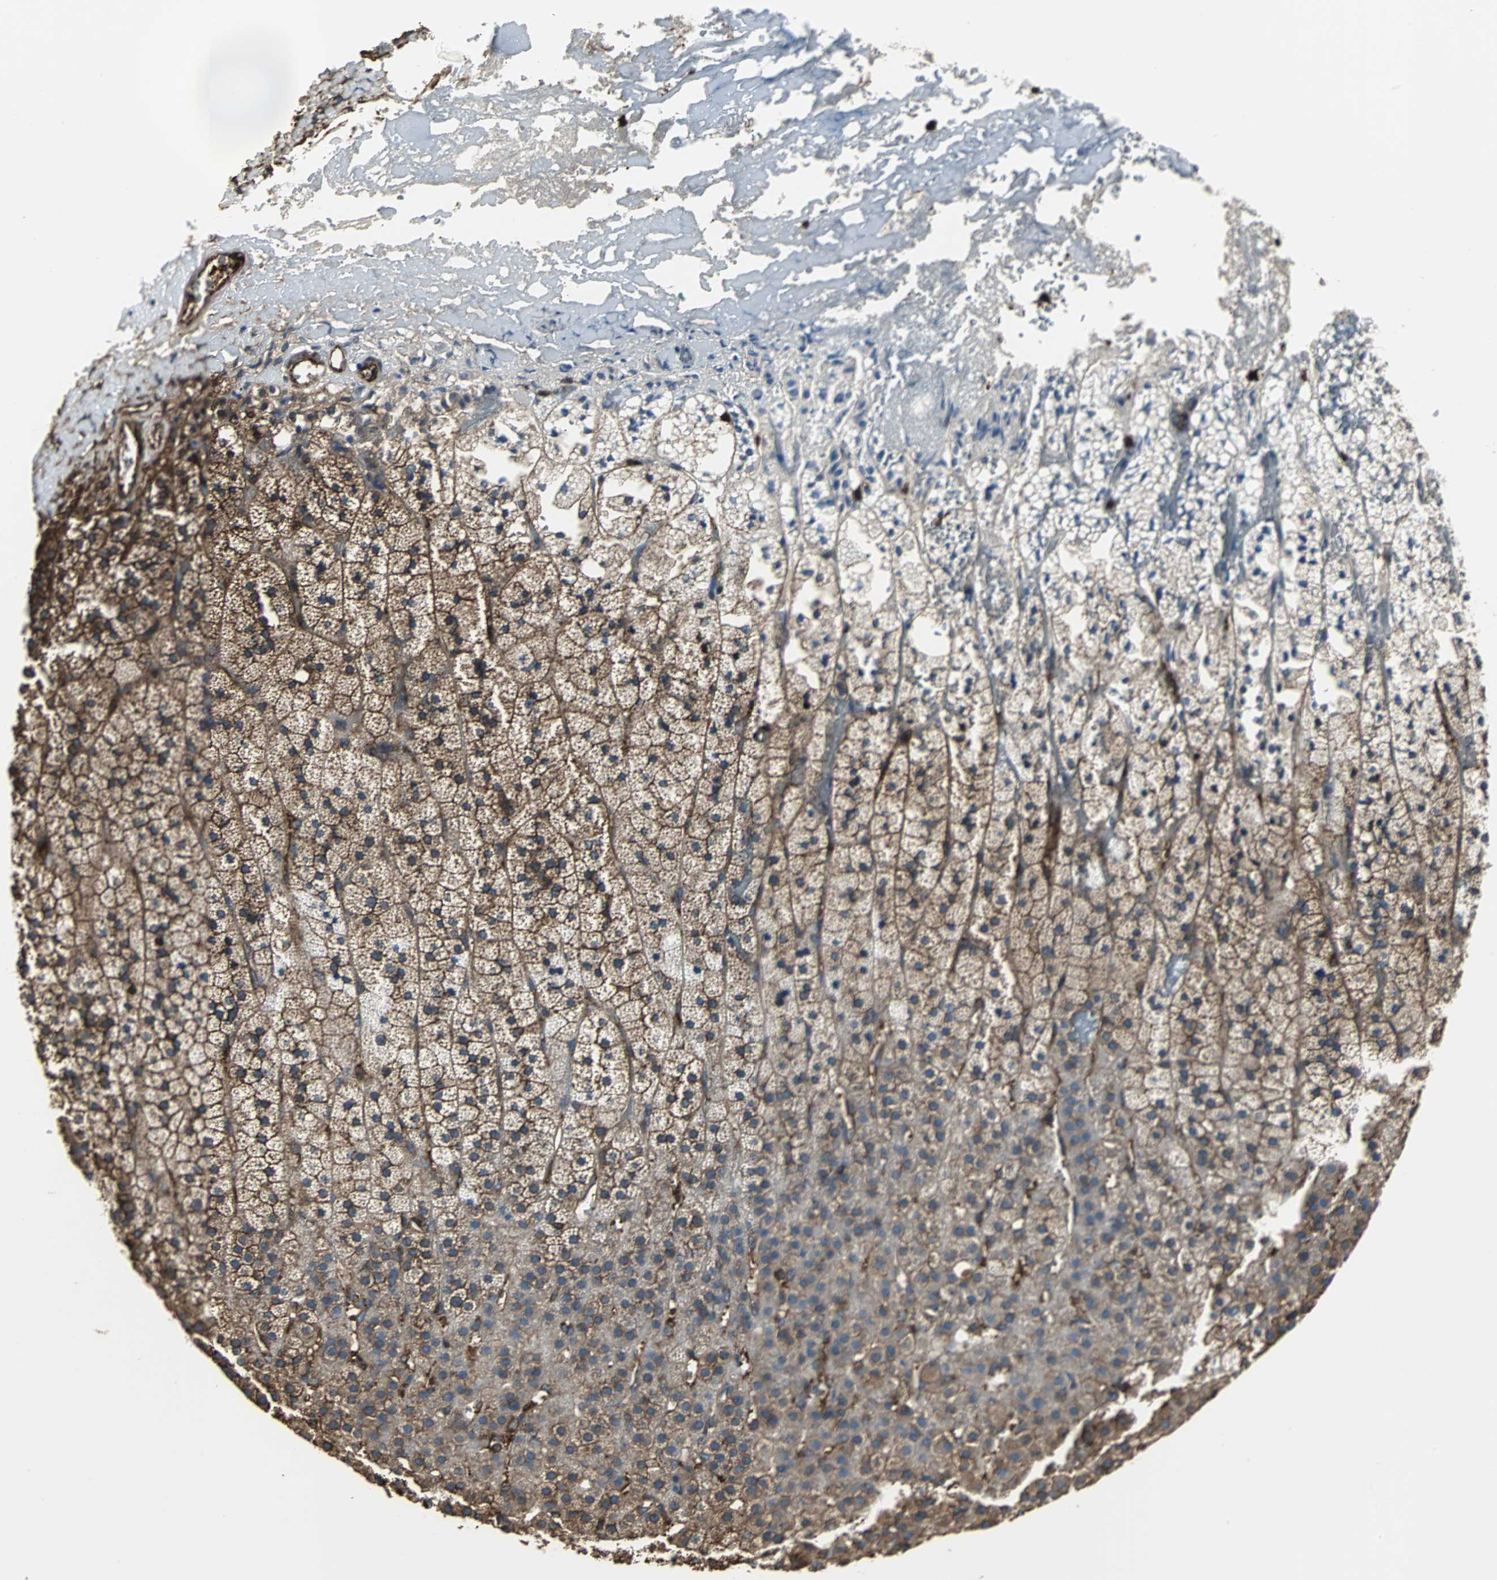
{"staining": {"intensity": "strong", "quantity": ">75%", "location": "cytoplasmic/membranous"}, "tissue": "adrenal gland", "cell_type": "Glandular cells", "image_type": "normal", "snomed": [{"axis": "morphology", "description": "Normal tissue, NOS"}, {"axis": "topography", "description": "Adrenal gland"}], "caption": "Strong cytoplasmic/membranous protein expression is present in about >75% of glandular cells in adrenal gland.", "gene": "ACTN1", "patient": {"sex": "male", "age": 35}}